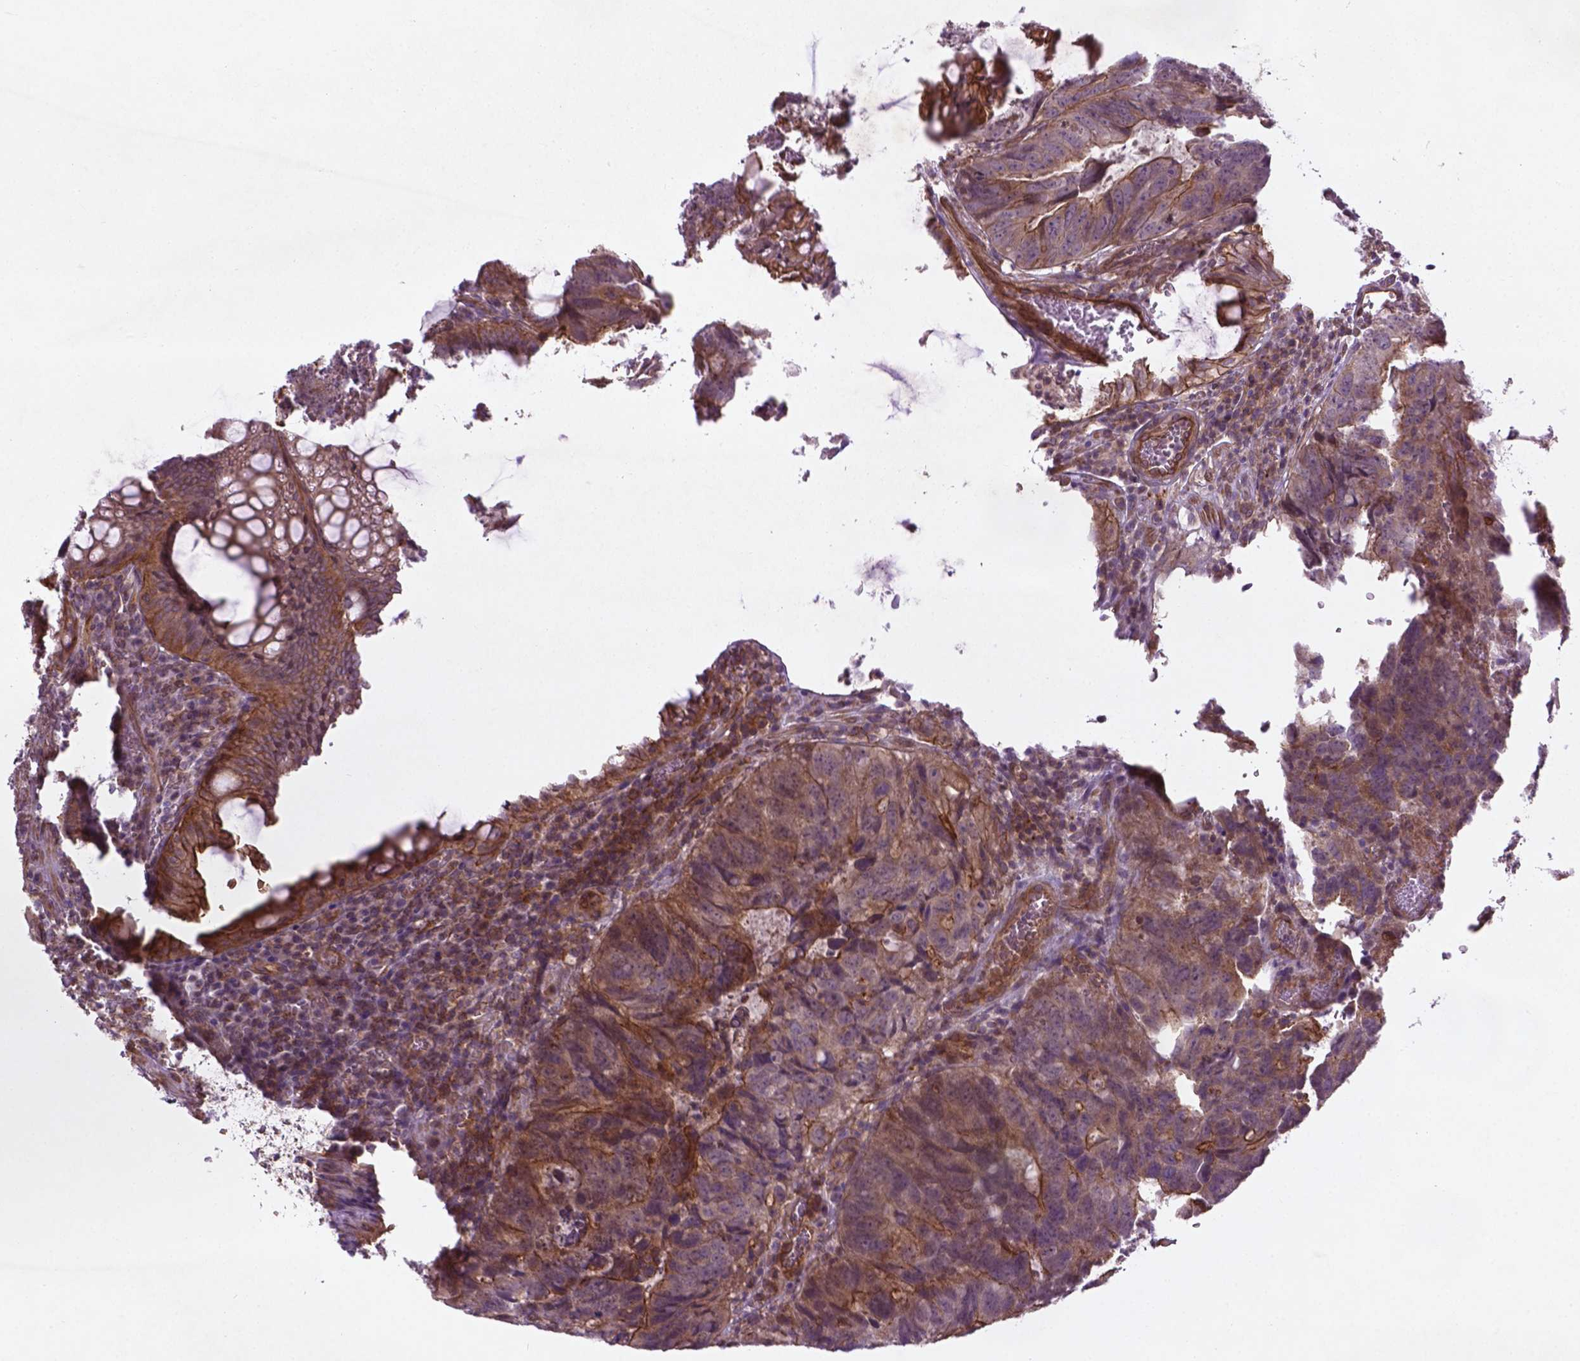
{"staining": {"intensity": "moderate", "quantity": "25%-75%", "location": "cytoplasmic/membranous"}, "tissue": "colorectal cancer", "cell_type": "Tumor cells", "image_type": "cancer", "snomed": [{"axis": "morphology", "description": "Adenocarcinoma, NOS"}, {"axis": "topography", "description": "Colon"}], "caption": "Moderate cytoplasmic/membranous expression for a protein is present in about 25%-75% of tumor cells of adenocarcinoma (colorectal) using immunohistochemistry.", "gene": "TCHP", "patient": {"sex": "male", "age": 79}}